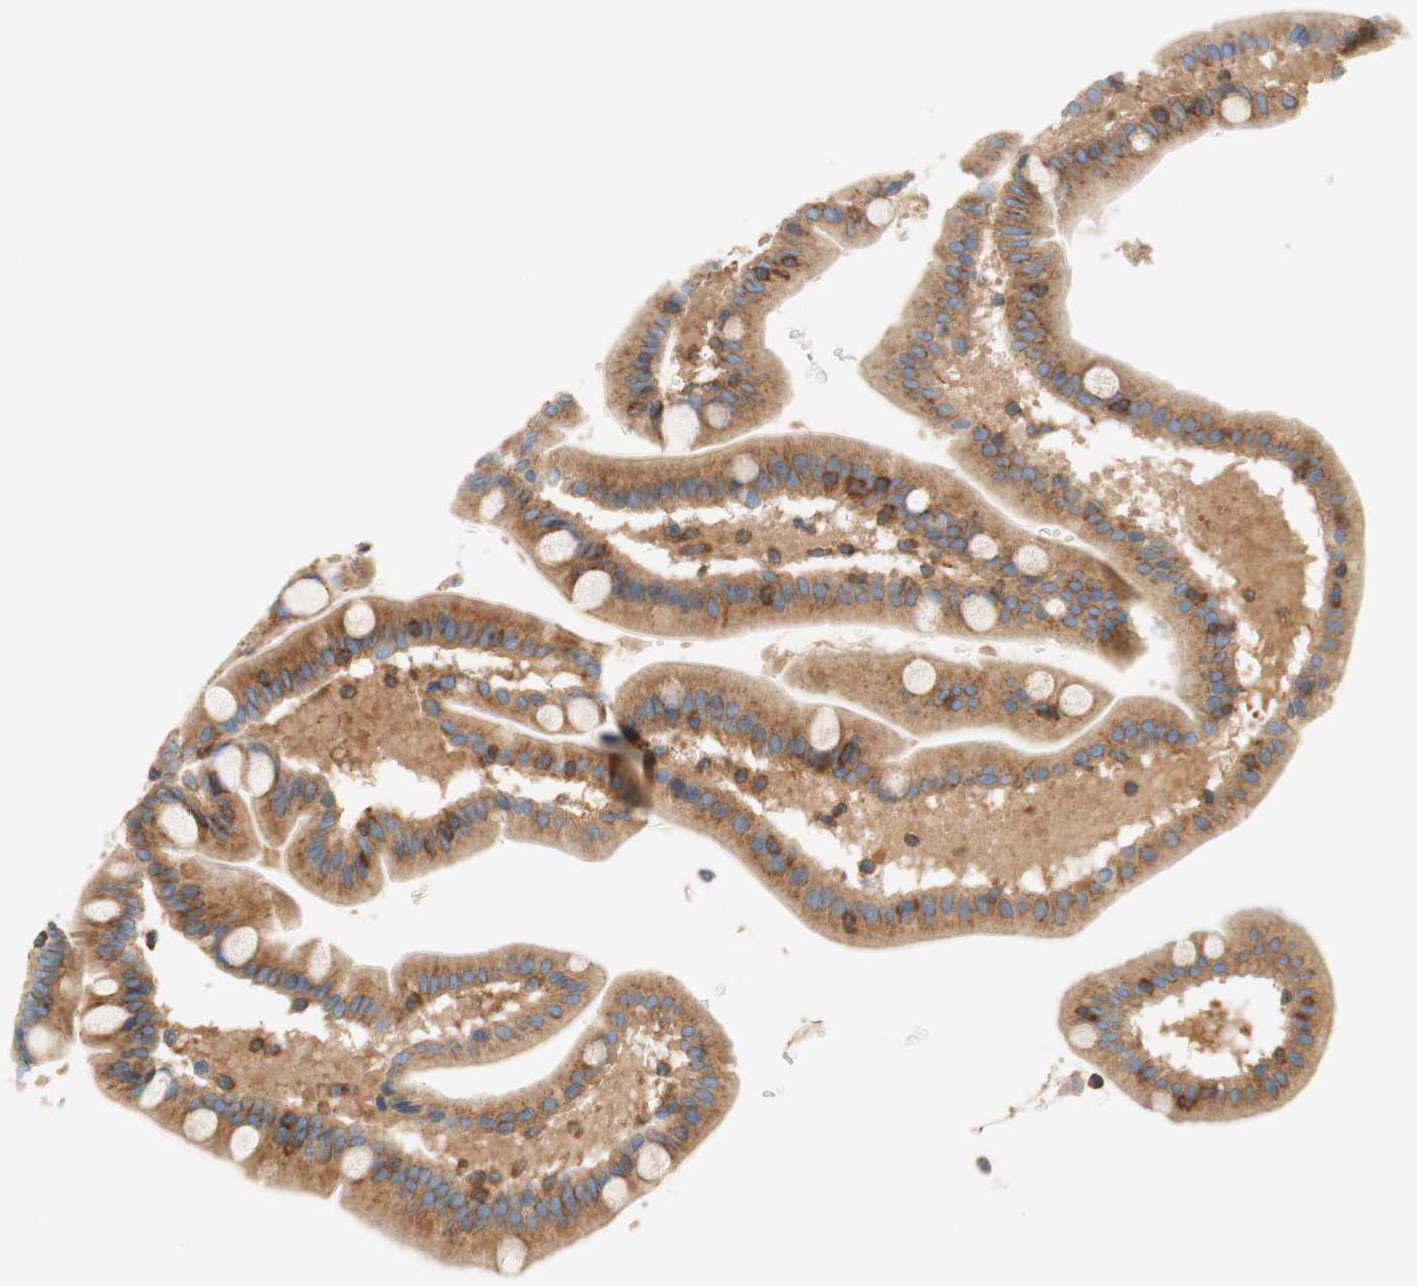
{"staining": {"intensity": "strong", "quantity": ">75%", "location": "cytoplasmic/membranous"}, "tissue": "duodenum", "cell_type": "Glandular cells", "image_type": "normal", "snomed": [{"axis": "morphology", "description": "Normal tissue, NOS"}, {"axis": "topography", "description": "Duodenum"}], "caption": "Strong cytoplasmic/membranous positivity is appreciated in about >75% of glandular cells in unremarkable duodenum. (IHC, brightfield microscopy, high magnification).", "gene": "VPS26A", "patient": {"sex": "male", "age": 54}}